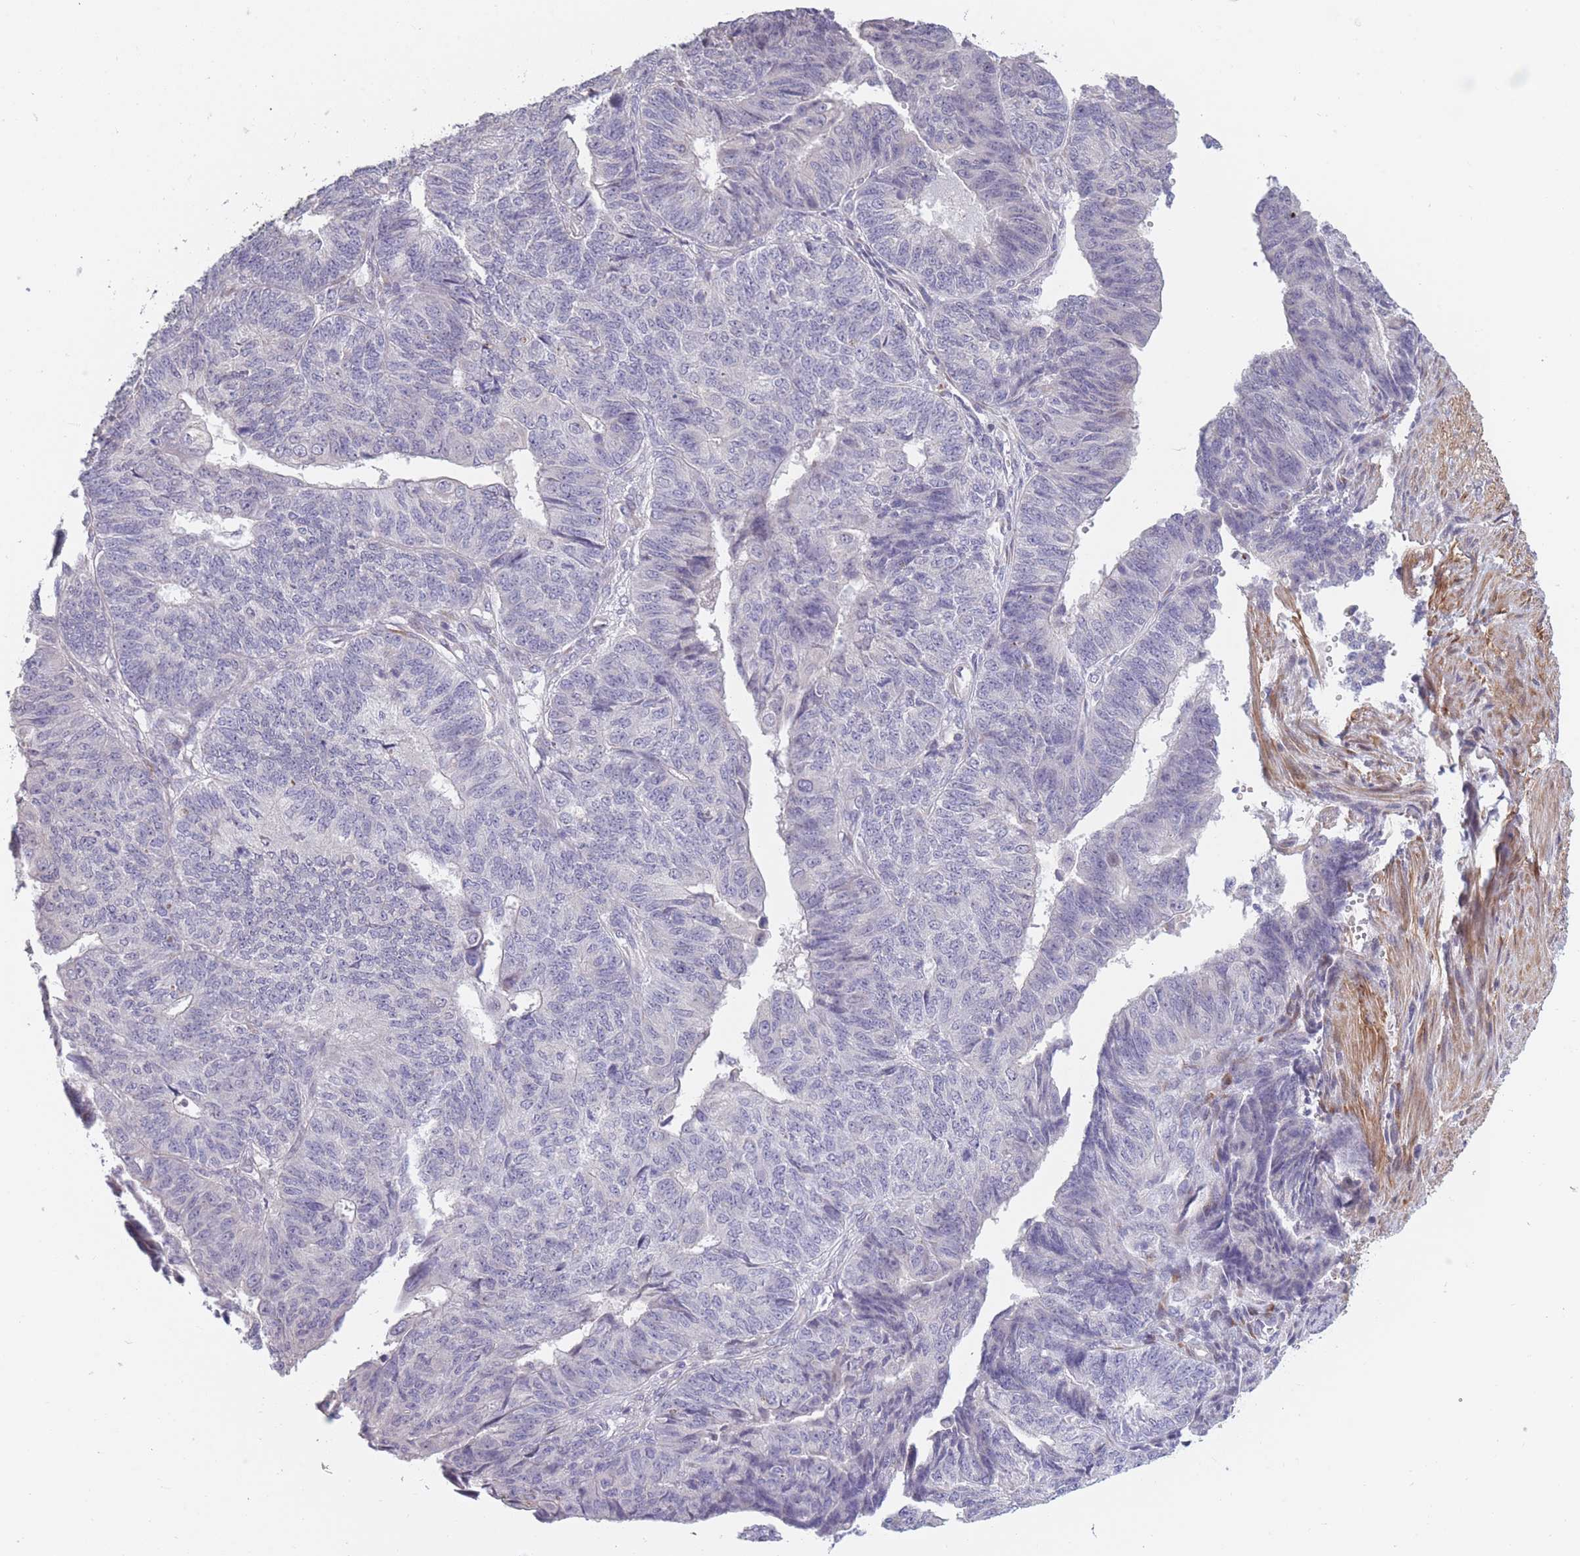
{"staining": {"intensity": "negative", "quantity": "none", "location": "none"}, "tissue": "endometrial cancer", "cell_type": "Tumor cells", "image_type": "cancer", "snomed": [{"axis": "morphology", "description": "Adenocarcinoma, NOS"}, {"axis": "topography", "description": "Endometrium"}], "caption": "Immunohistochemistry (IHC) micrograph of endometrial cancer (adenocarcinoma) stained for a protein (brown), which shows no positivity in tumor cells.", "gene": "CCNQ", "patient": {"sex": "female", "age": 32}}